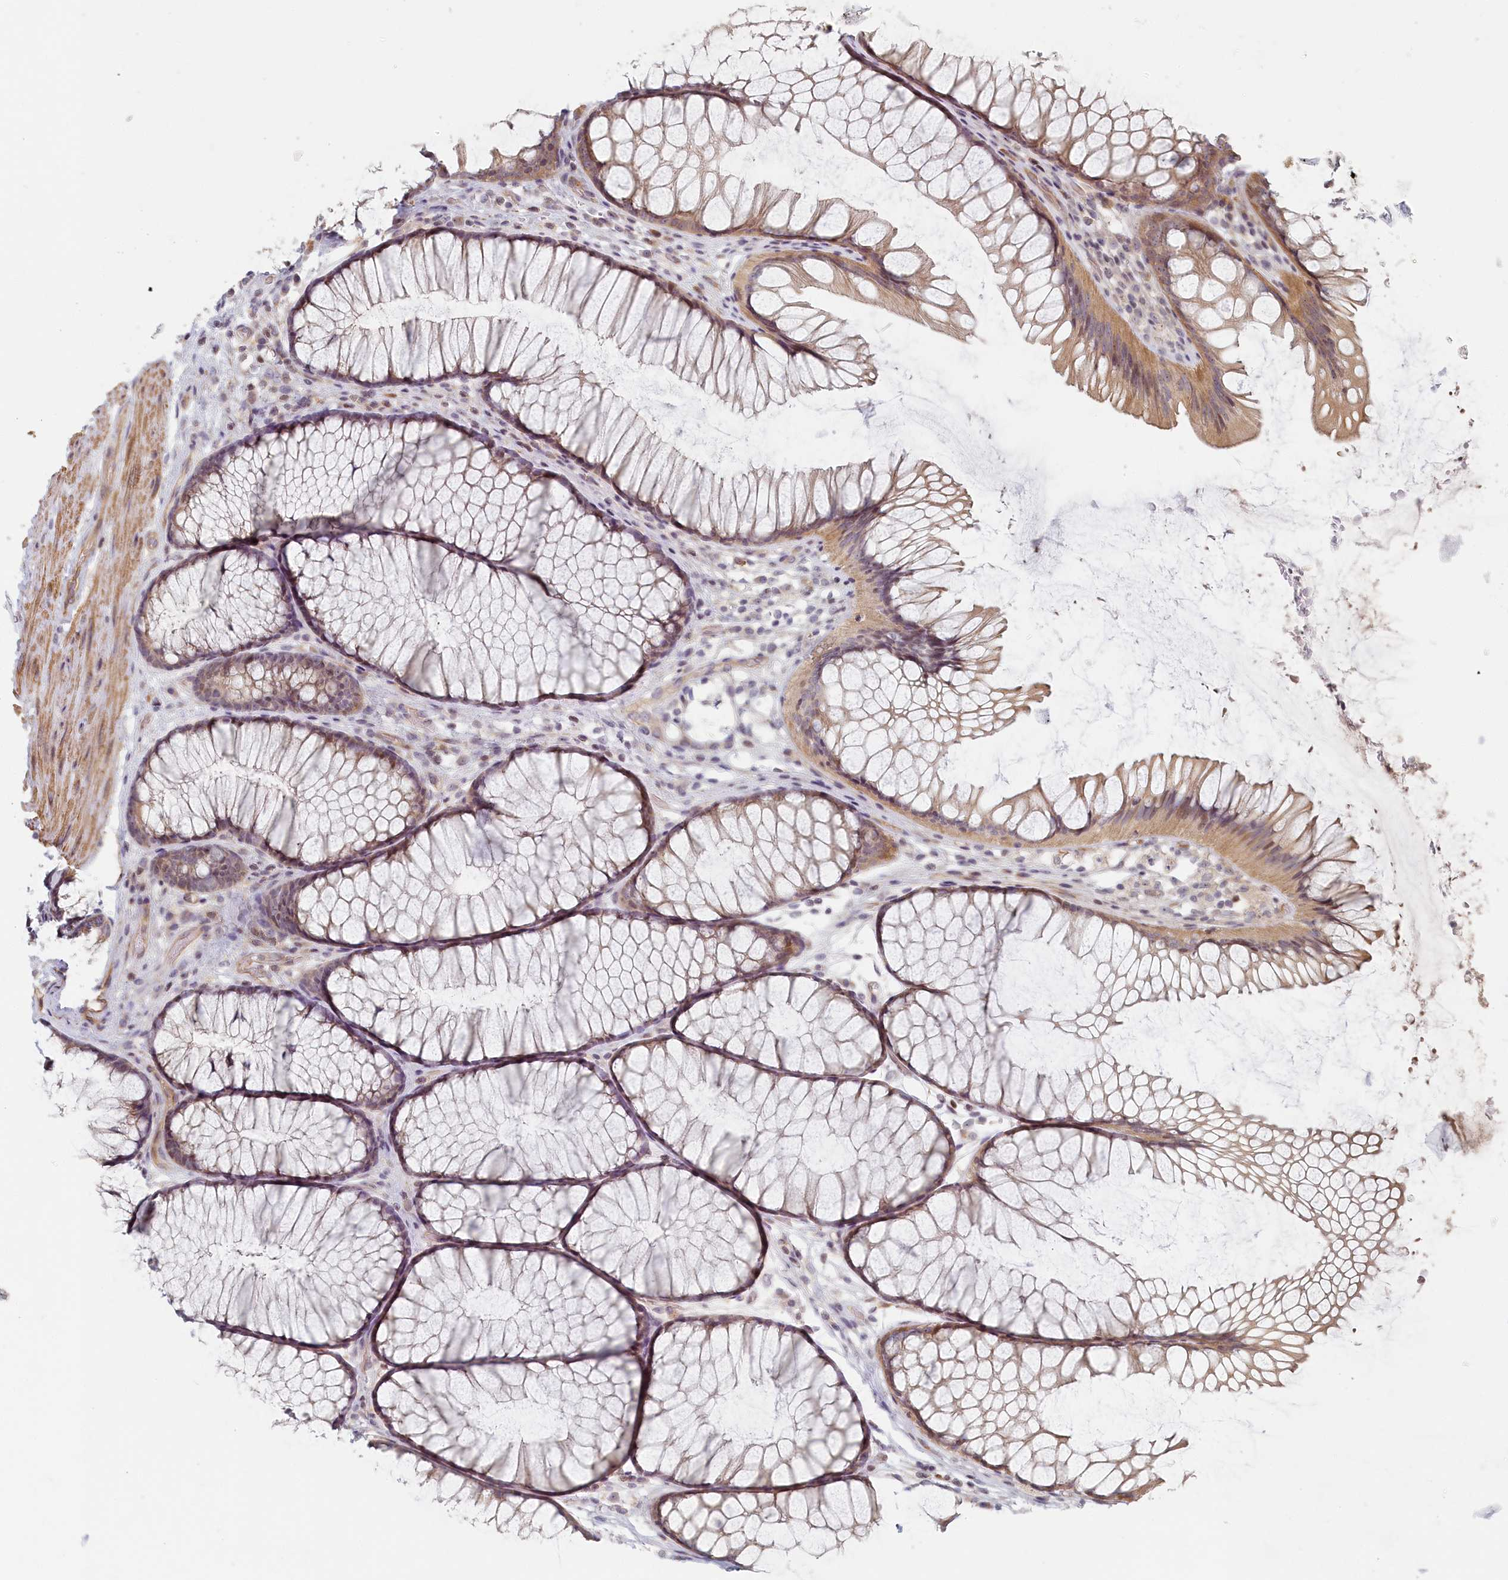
{"staining": {"intensity": "moderate", "quantity": ">75%", "location": "cytoplasmic/membranous"}, "tissue": "colon", "cell_type": "Endothelial cells", "image_type": "normal", "snomed": [{"axis": "morphology", "description": "Normal tissue, NOS"}, {"axis": "topography", "description": "Colon"}], "caption": "DAB (3,3'-diaminobenzidine) immunohistochemical staining of unremarkable human colon displays moderate cytoplasmic/membranous protein positivity in approximately >75% of endothelial cells.", "gene": "INTS4", "patient": {"sex": "female", "age": 82}}